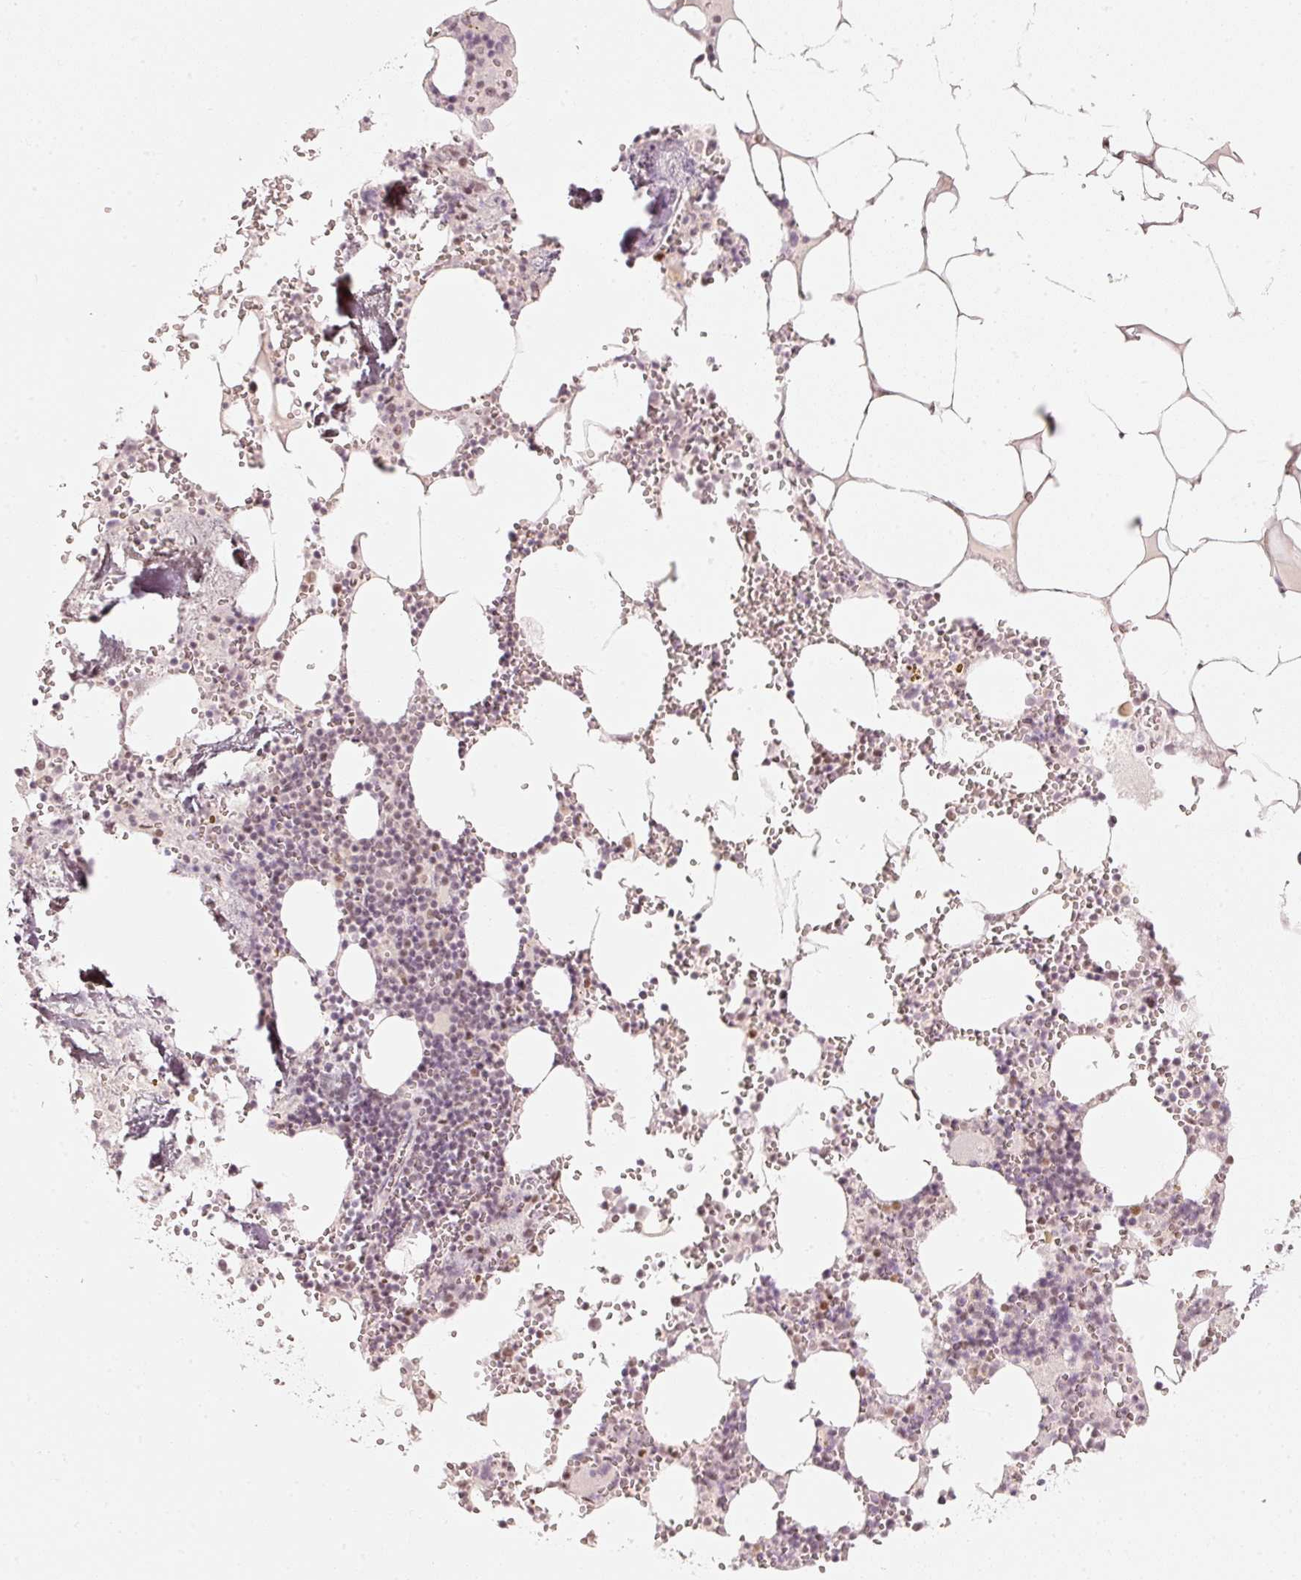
{"staining": {"intensity": "moderate", "quantity": "<25%", "location": "nuclear"}, "tissue": "bone marrow", "cell_type": "Hematopoietic cells", "image_type": "normal", "snomed": [{"axis": "morphology", "description": "Normal tissue, NOS"}, {"axis": "topography", "description": "Bone marrow"}], "caption": "DAB immunohistochemical staining of benign human bone marrow reveals moderate nuclear protein positivity in about <25% of hematopoietic cells. Immunohistochemistry (ihc) stains the protein in brown and the nuclei are stained blue.", "gene": "PPP1R10", "patient": {"sex": "male", "age": 54}}